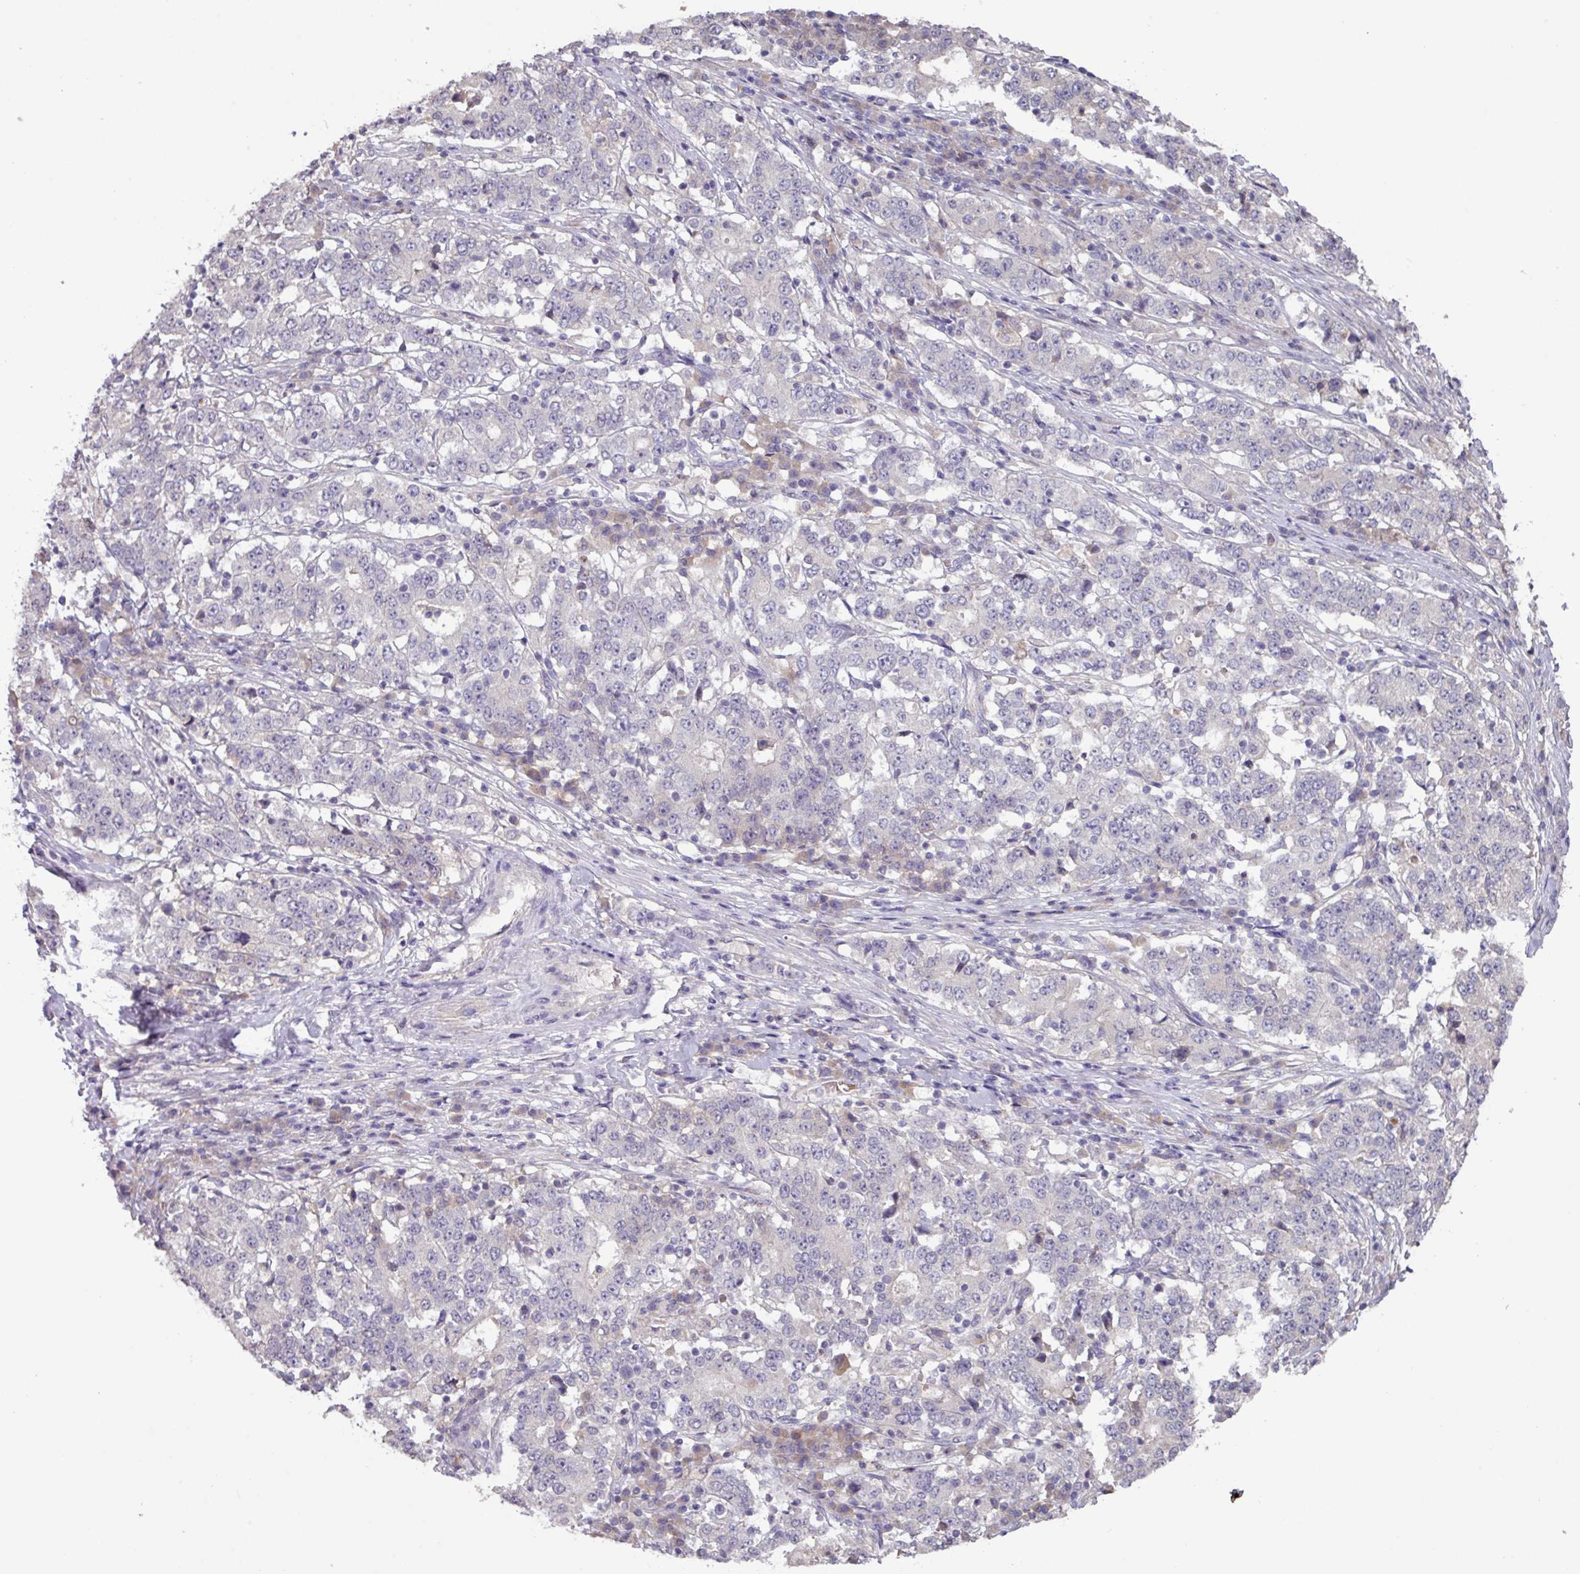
{"staining": {"intensity": "negative", "quantity": "none", "location": "none"}, "tissue": "stomach cancer", "cell_type": "Tumor cells", "image_type": "cancer", "snomed": [{"axis": "morphology", "description": "Adenocarcinoma, NOS"}, {"axis": "topography", "description": "Stomach"}], "caption": "Human adenocarcinoma (stomach) stained for a protein using immunohistochemistry (IHC) exhibits no expression in tumor cells.", "gene": "SLC5A10", "patient": {"sex": "male", "age": 59}}